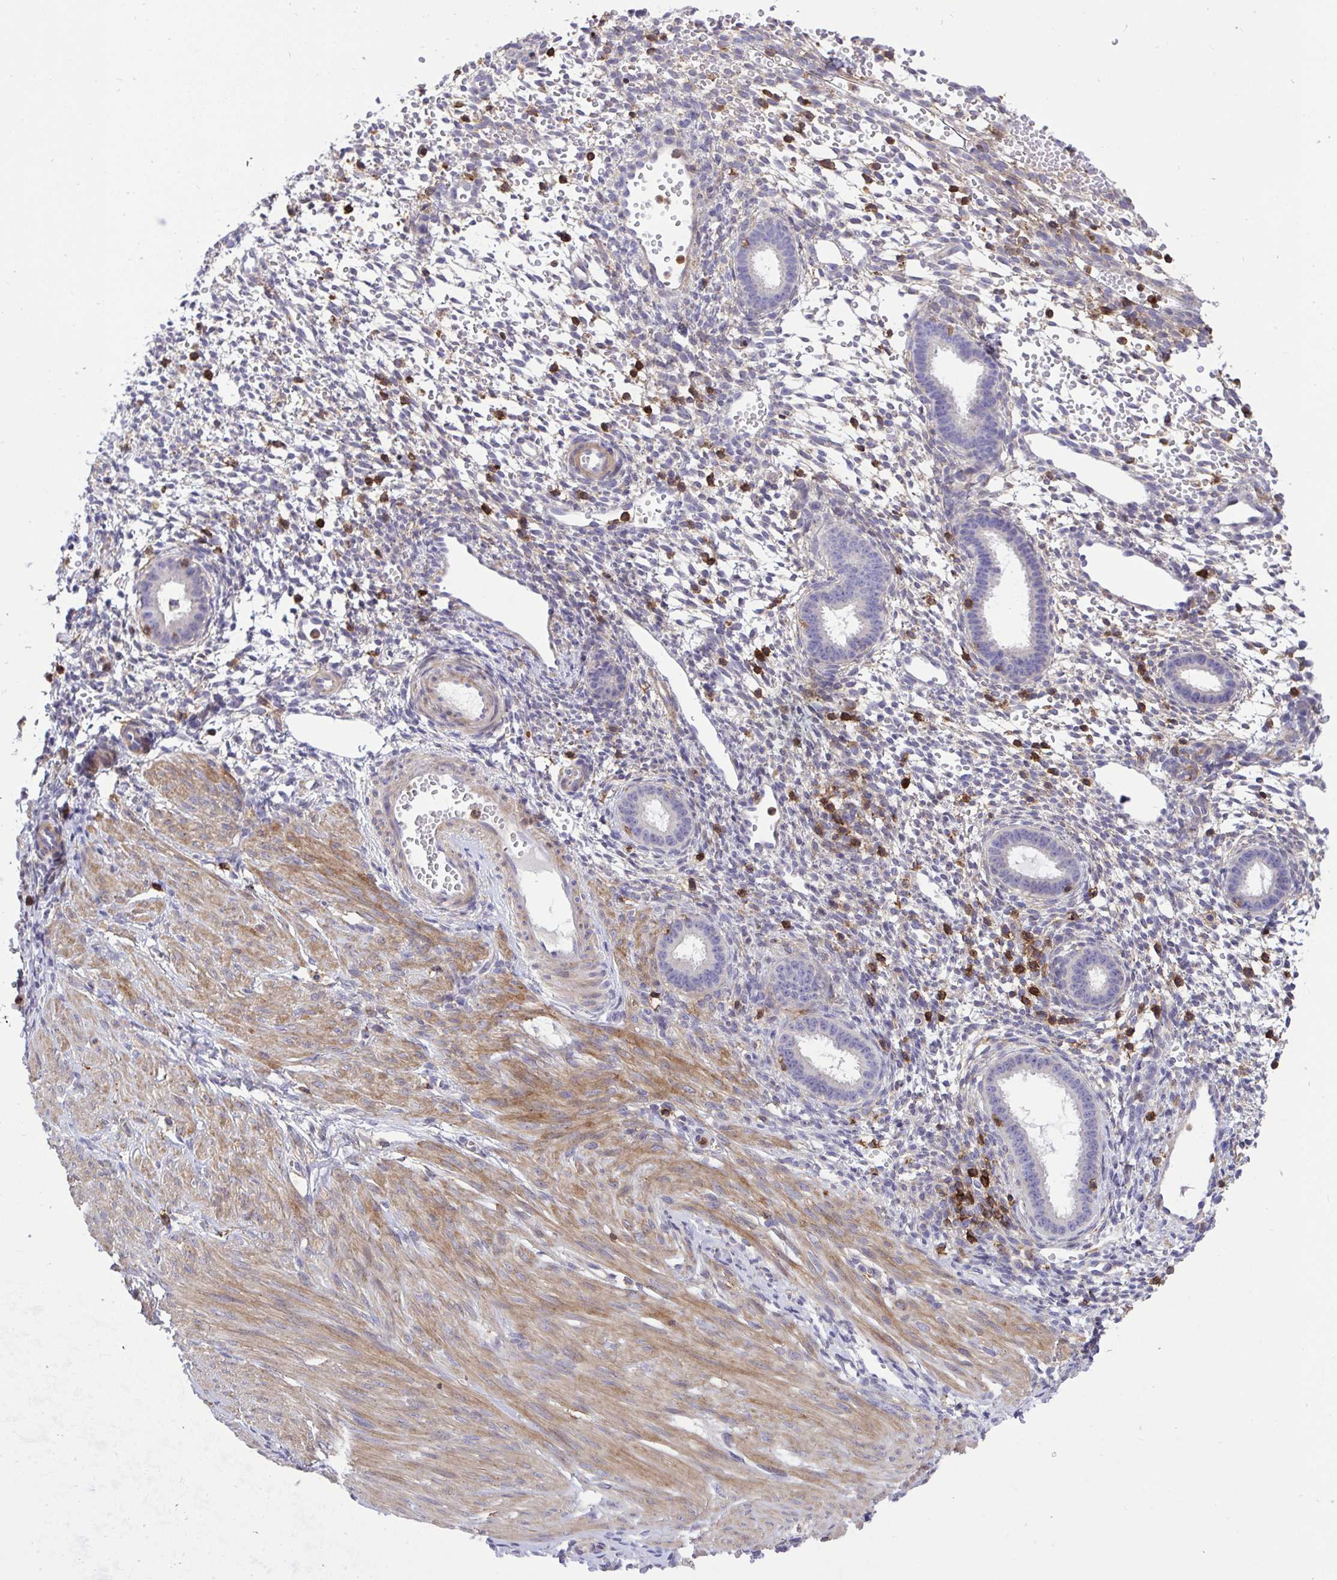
{"staining": {"intensity": "moderate", "quantity": "25%-75%", "location": "cytoplasmic/membranous"}, "tissue": "endometrium", "cell_type": "Cells in endometrial stroma", "image_type": "normal", "snomed": [{"axis": "morphology", "description": "Normal tissue, NOS"}, {"axis": "topography", "description": "Endometrium"}], "caption": "High-magnification brightfield microscopy of benign endometrium stained with DAB (brown) and counterstained with hematoxylin (blue). cells in endometrial stroma exhibit moderate cytoplasmic/membranous staining is identified in about25%-75% of cells. The staining was performed using DAB (3,3'-diaminobenzidine), with brown indicating positive protein expression. Nuclei are stained blue with hematoxylin.", "gene": "ERI1", "patient": {"sex": "female", "age": 36}}